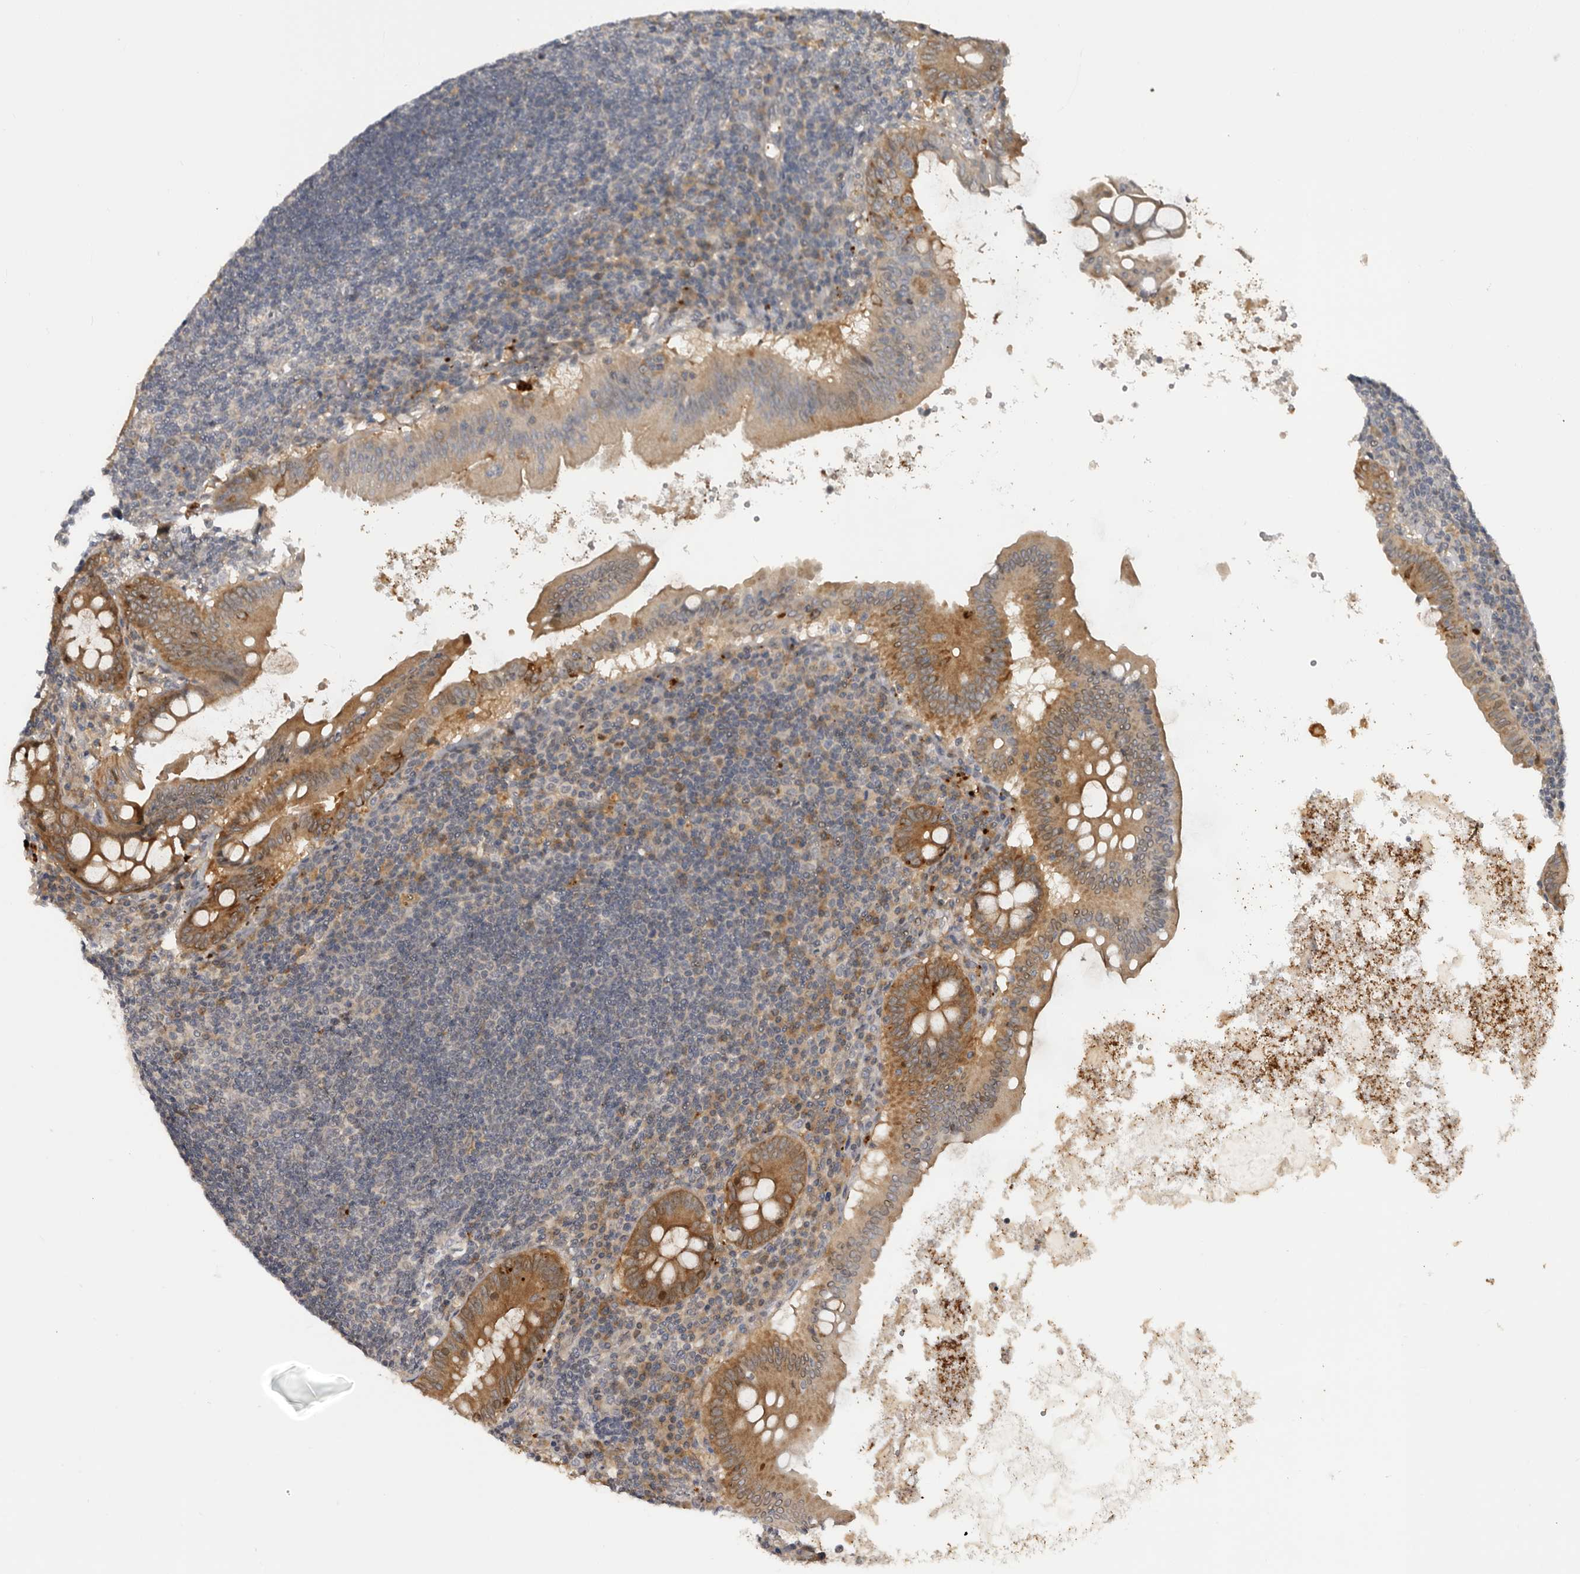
{"staining": {"intensity": "moderate", "quantity": ">75%", "location": "cytoplasmic/membranous,nuclear"}, "tissue": "appendix", "cell_type": "Glandular cells", "image_type": "normal", "snomed": [{"axis": "morphology", "description": "Normal tissue, NOS"}, {"axis": "topography", "description": "Appendix"}], "caption": "A brown stain shows moderate cytoplasmic/membranous,nuclear staining of a protein in glandular cells of unremarkable appendix. Nuclei are stained in blue.", "gene": "BAD", "patient": {"sex": "female", "age": 54}}